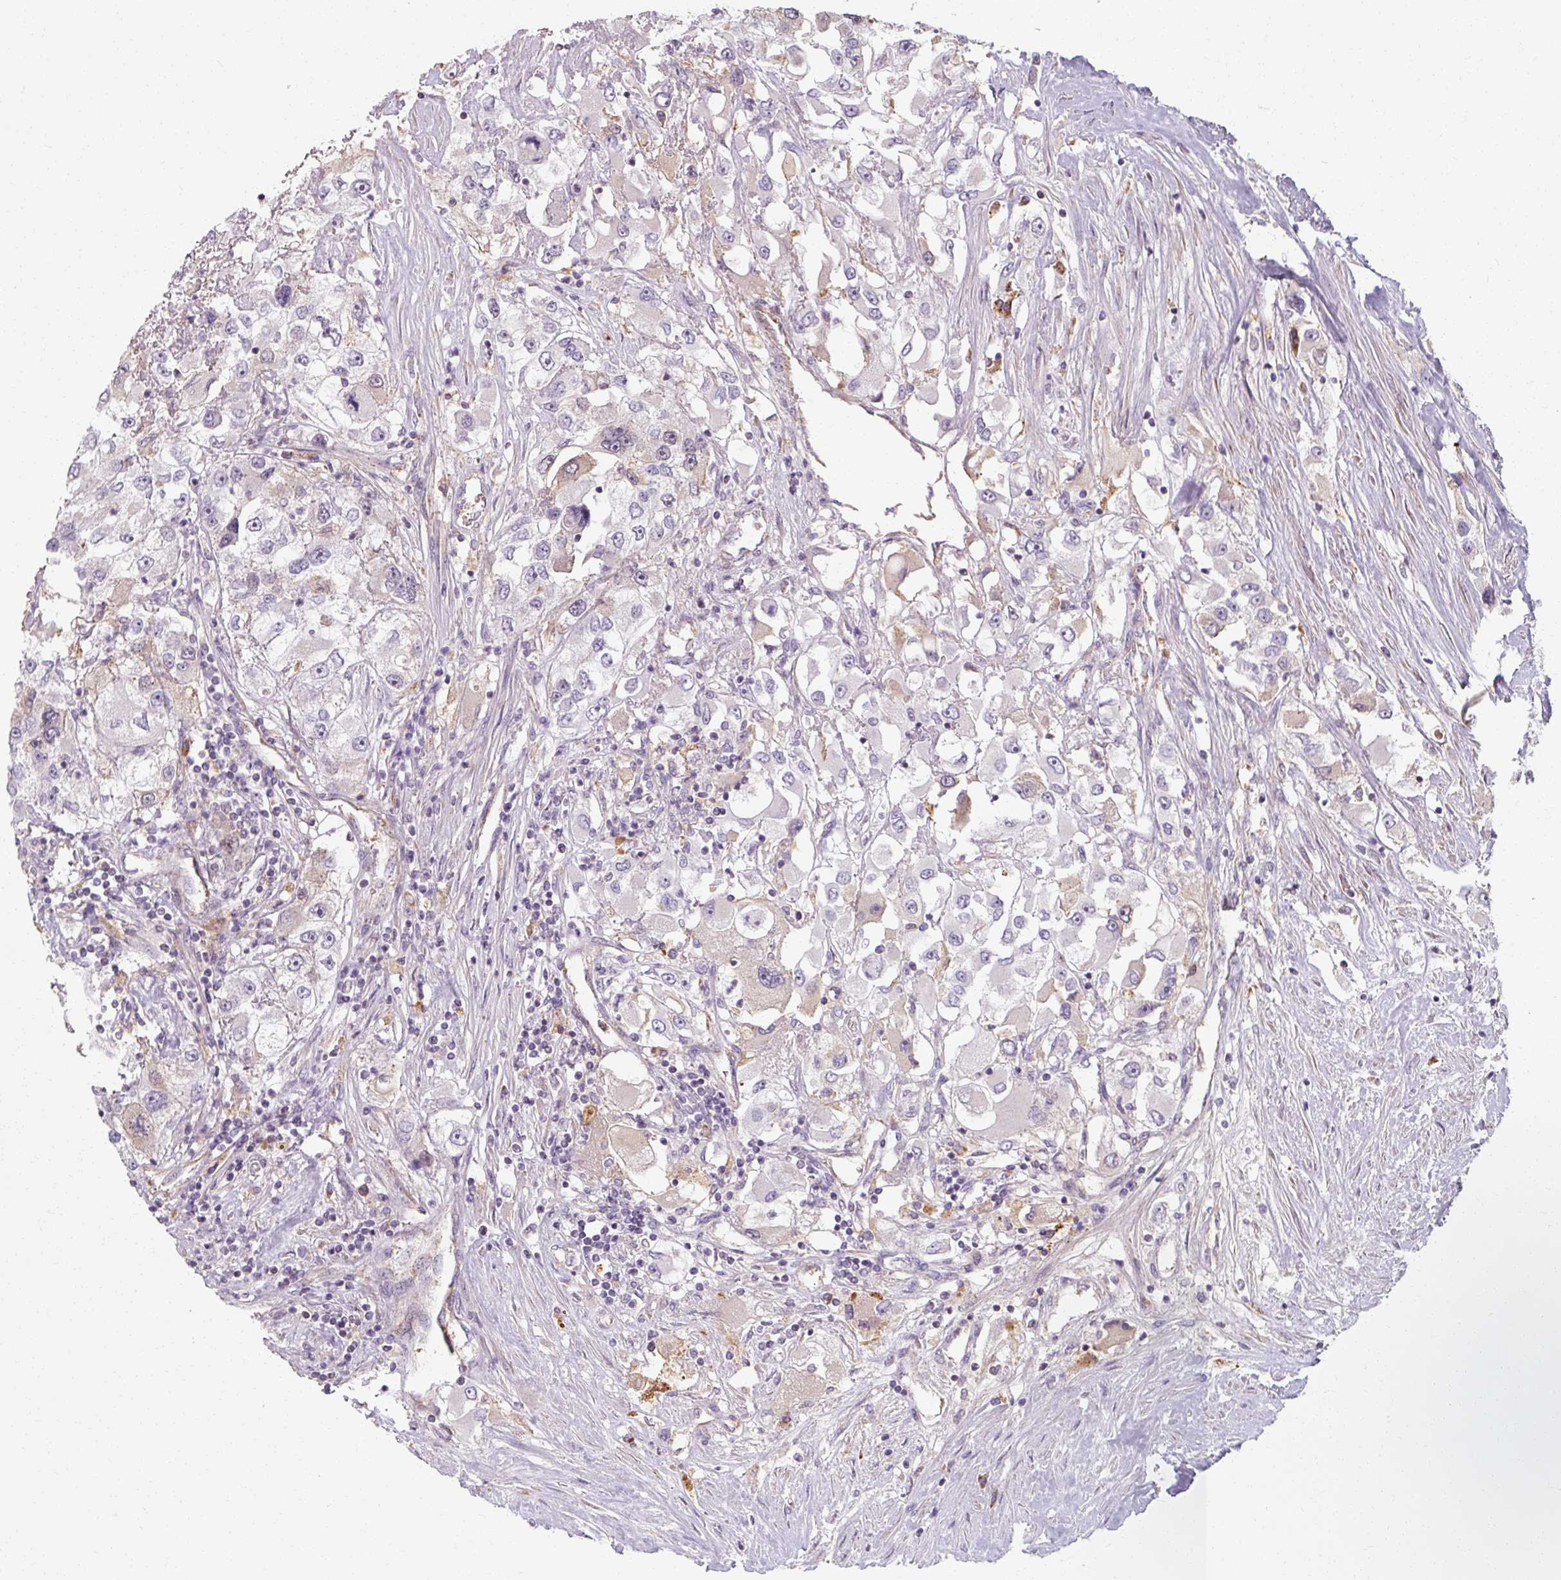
{"staining": {"intensity": "negative", "quantity": "none", "location": "none"}, "tissue": "renal cancer", "cell_type": "Tumor cells", "image_type": "cancer", "snomed": [{"axis": "morphology", "description": "Adenocarcinoma, NOS"}, {"axis": "topography", "description": "Kidney"}], "caption": "Adenocarcinoma (renal) stained for a protein using immunohistochemistry (IHC) exhibits no staining tumor cells.", "gene": "TSEN54", "patient": {"sex": "female", "age": 52}}